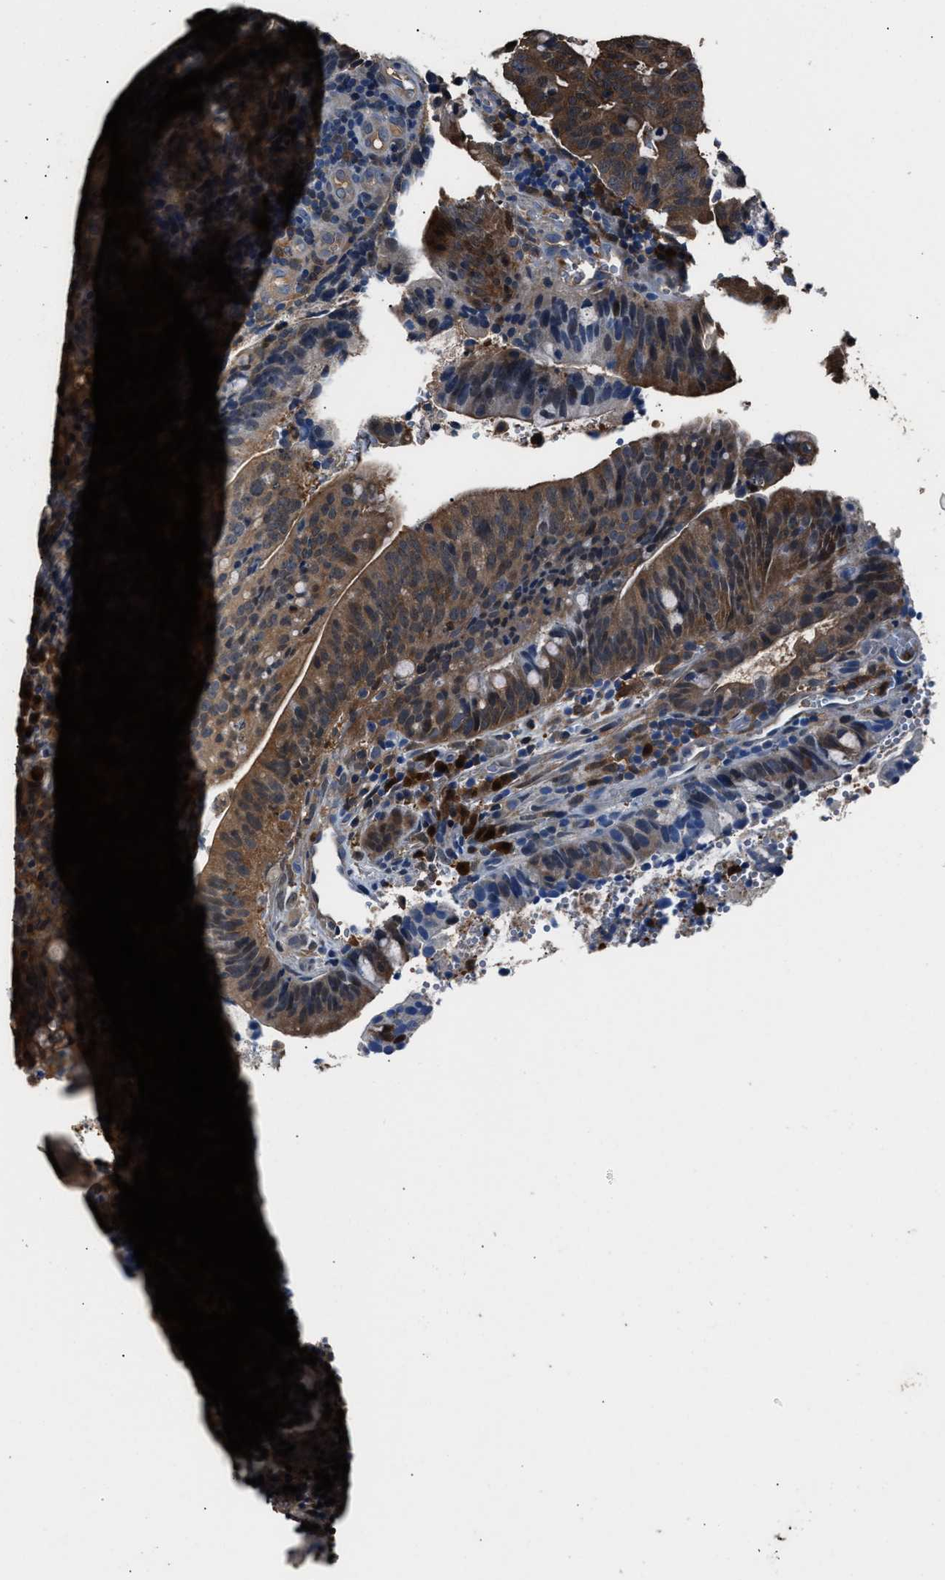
{"staining": {"intensity": "moderate", "quantity": ">75%", "location": "cytoplasmic/membranous"}, "tissue": "colorectal cancer", "cell_type": "Tumor cells", "image_type": "cancer", "snomed": [{"axis": "morphology", "description": "Adenocarcinoma, NOS"}, {"axis": "topography", "description": "Colon"}], "caption": "IHC histopathology image of neoplastic tissue: colorectal cancer stained using immunohistochemistry (IHC) shows medium levels of moderate protein expression localized specifically in the cytoplasmic/membranous of tumor cells, appearing as a cytoplasmic/membranous brown color.", "gene": "GSTP1", "patient": {"sex": "female", "age": 66}}